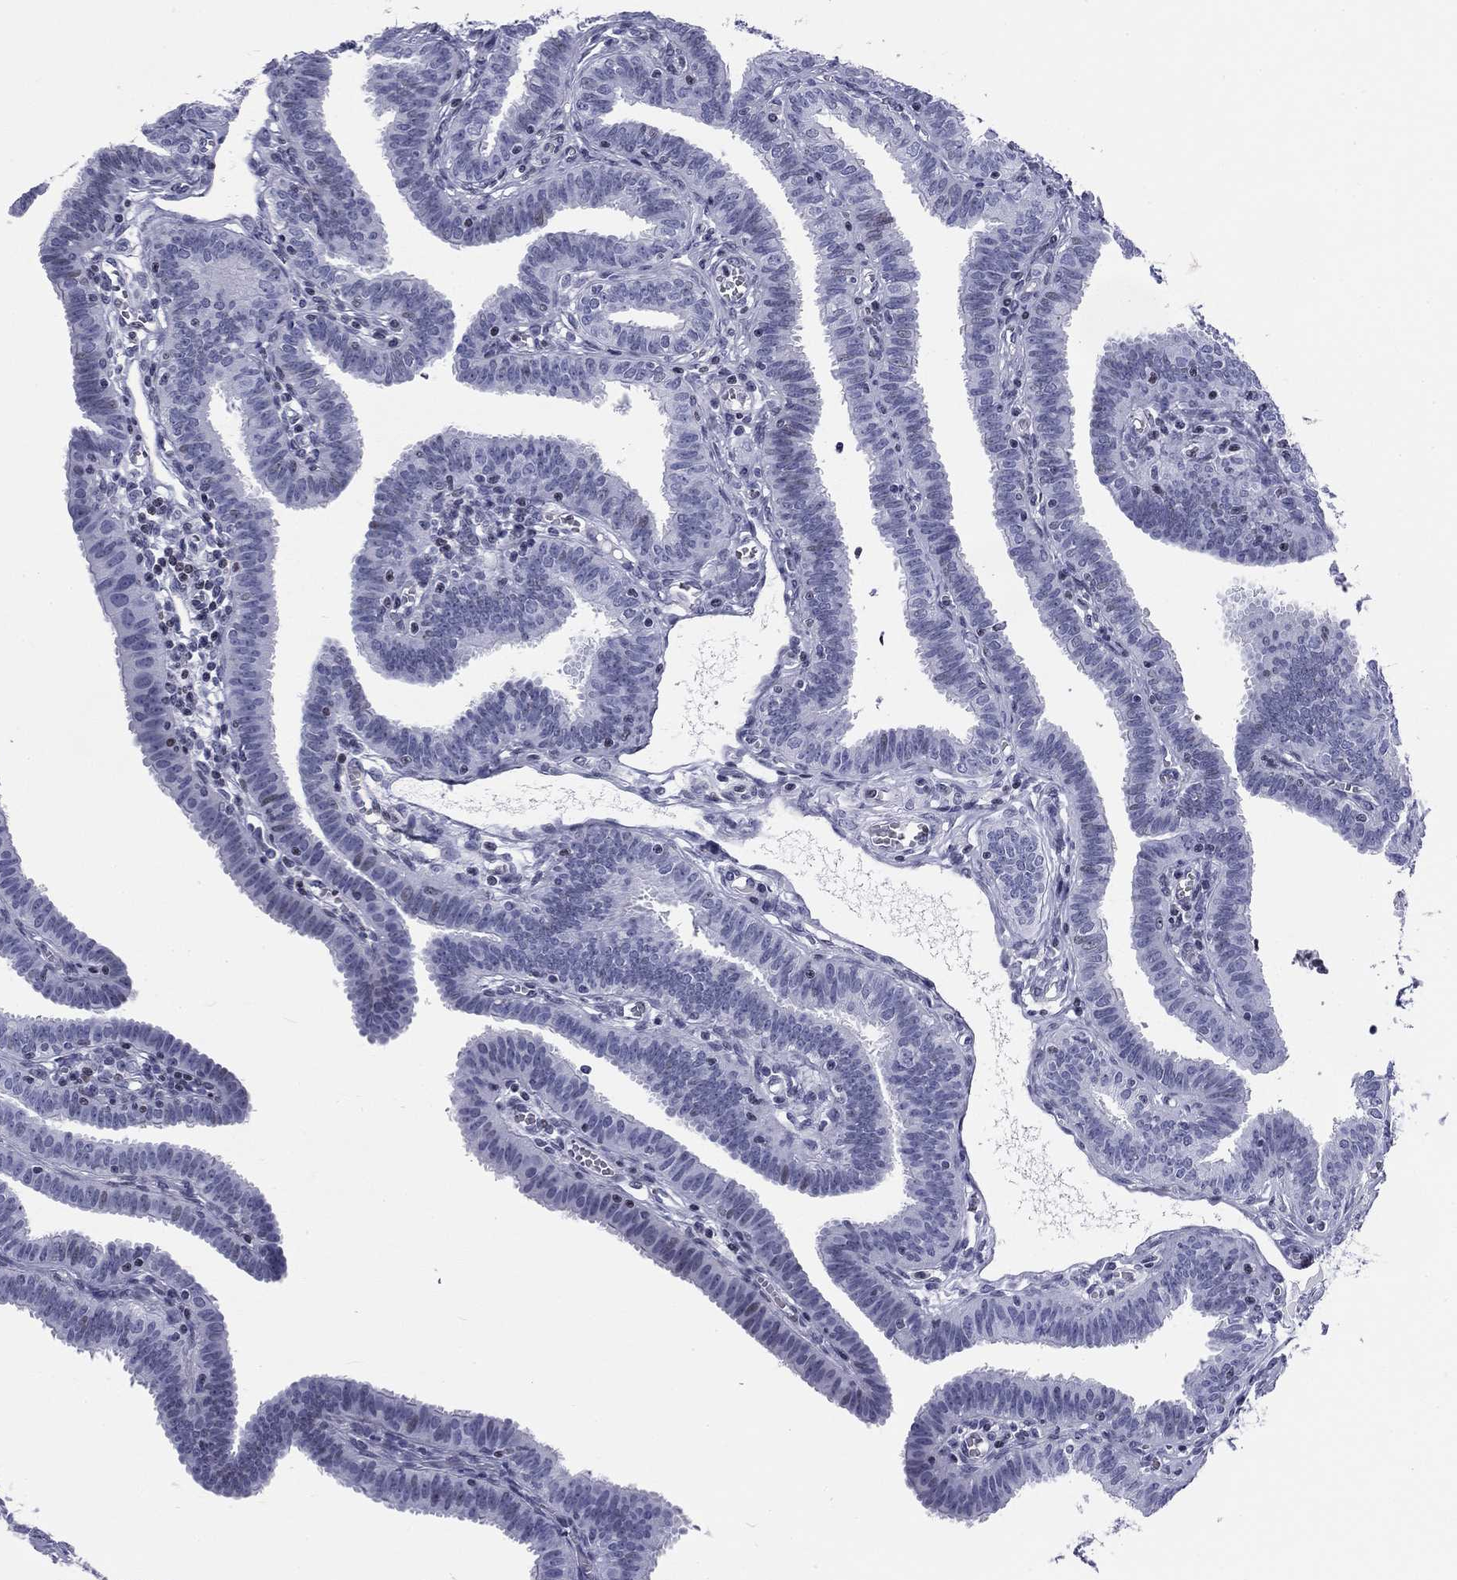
{"staining": {"intensity": "negative", "quantity": "none", "location": "none"}, "tissue": "fallopian tube", "cell_type": "Glandular cells", "image_type": "normal", "snomed": [{"axis": "morphology", "description": "Normal tissue, NOS"}, {"axis": "topography", "description": "Fallopian tube"}], "caption": "High power microscopy image of an IHC image of normal fallopian tube, revealing no significant expression in glandular cells. Brightfield microscopy of IHC stained with DAB (3,3'-diaminobenzidine) (brown) and hematoxylin (blue), captured at high magnification.", "gene": "CCDC144A", "patient": {"sex": "female", "age": 25}}